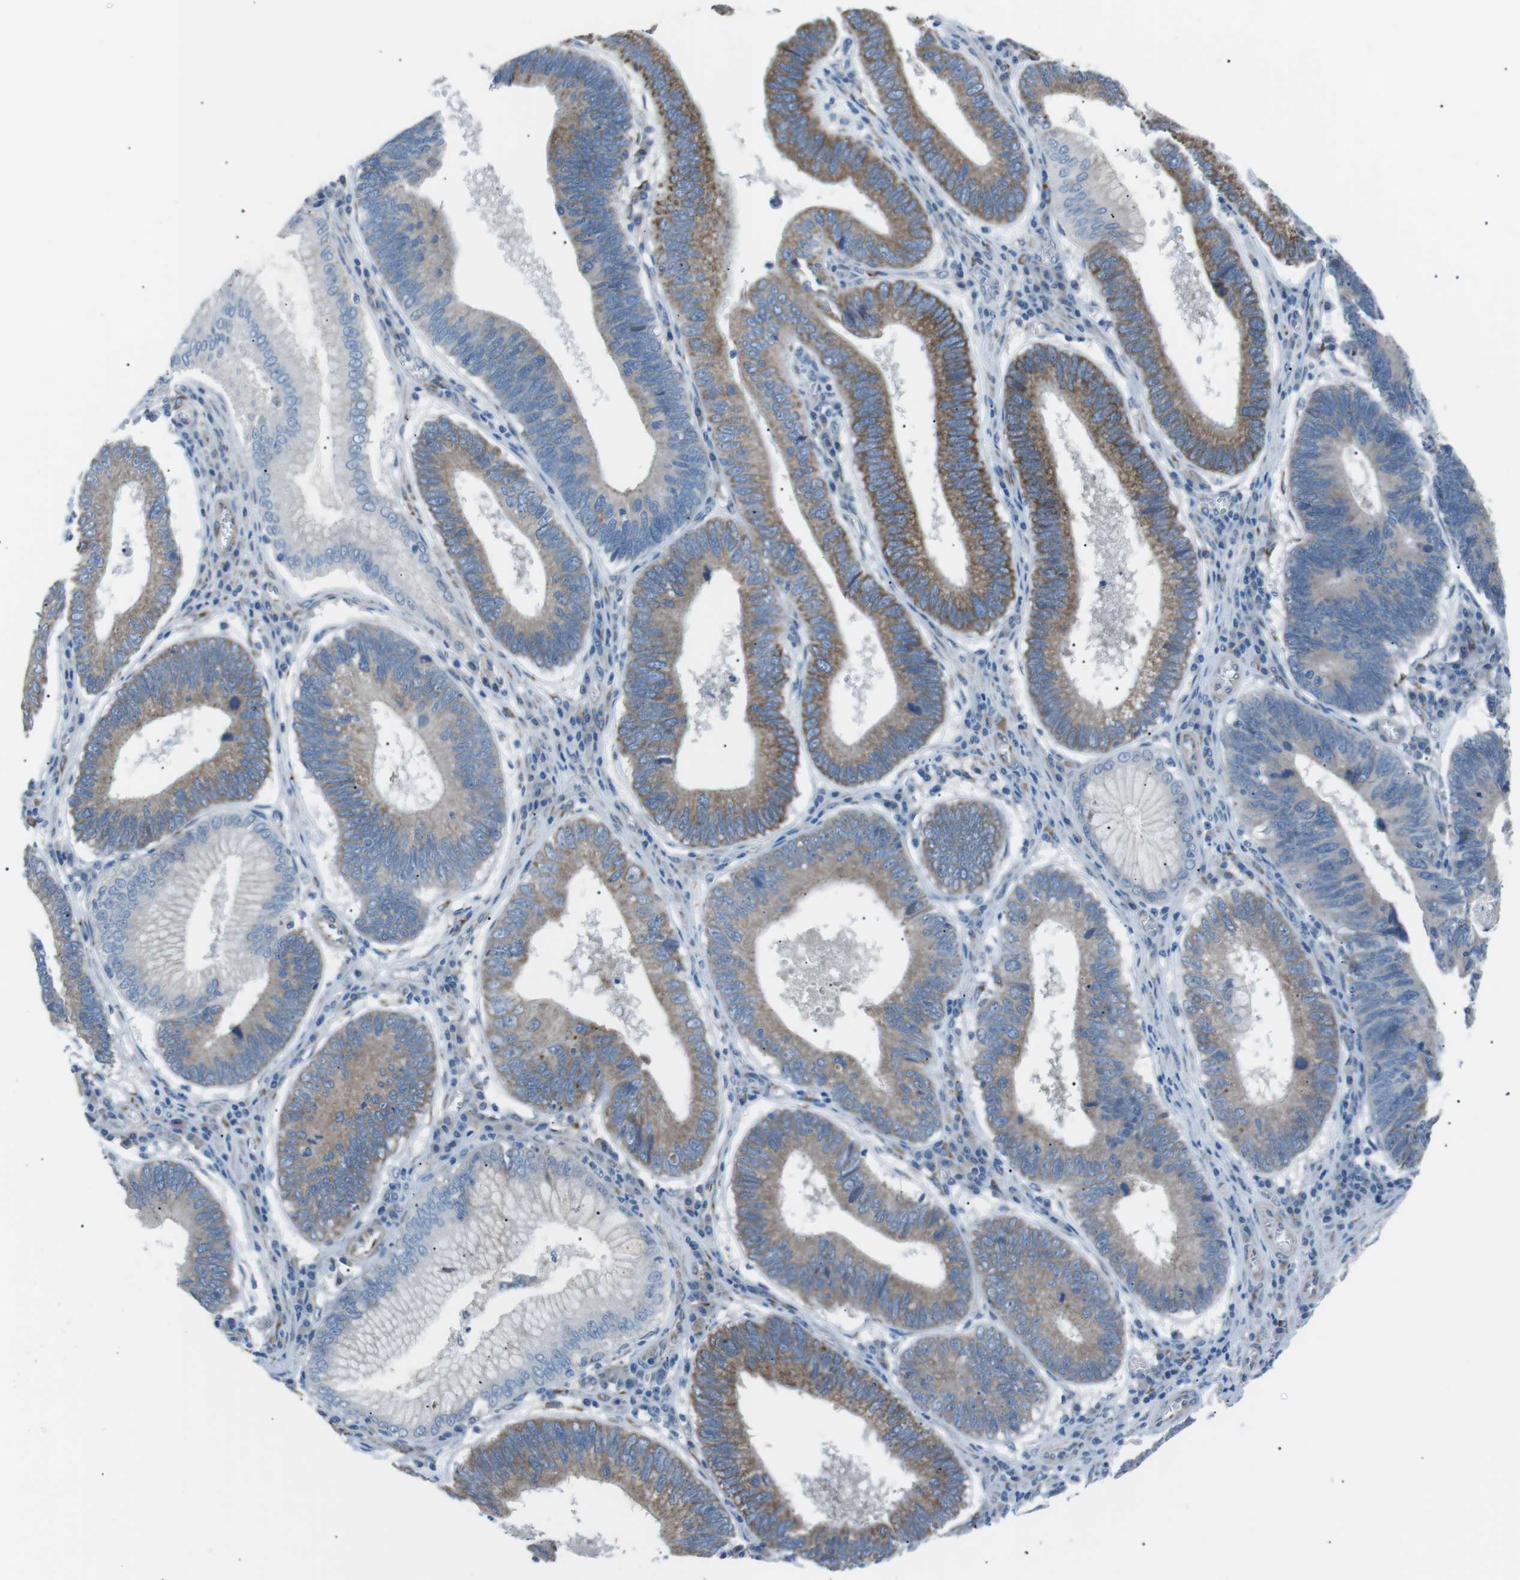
{"staining": {"intensity": "moderate", "quantity": "25%-75%", "location": "cytoplasmic/membranous"}, "tissue": "stomach cancer", "cell_type": "Tumor cells", "image_type": "cancer", "snomed": [{"axis": "morphology", "description": "Adenocarcinoma, NOS"}, {"axis": "topography", "description": "Stomach"}], "caption": "High-magnification brightfield microscopy of stomach cancer (adenocarcinoma) stained with DAB (3,3'-diaminobenzidine) (brown) and counterstained with hematoxylin (blue). tumor cells exhibit moderate cytoplasmic/membranous positivity is identified in approximately25%-75% of cells.", "gene": "MTARC2", "patient": {"sex": "male", "age": 59}}